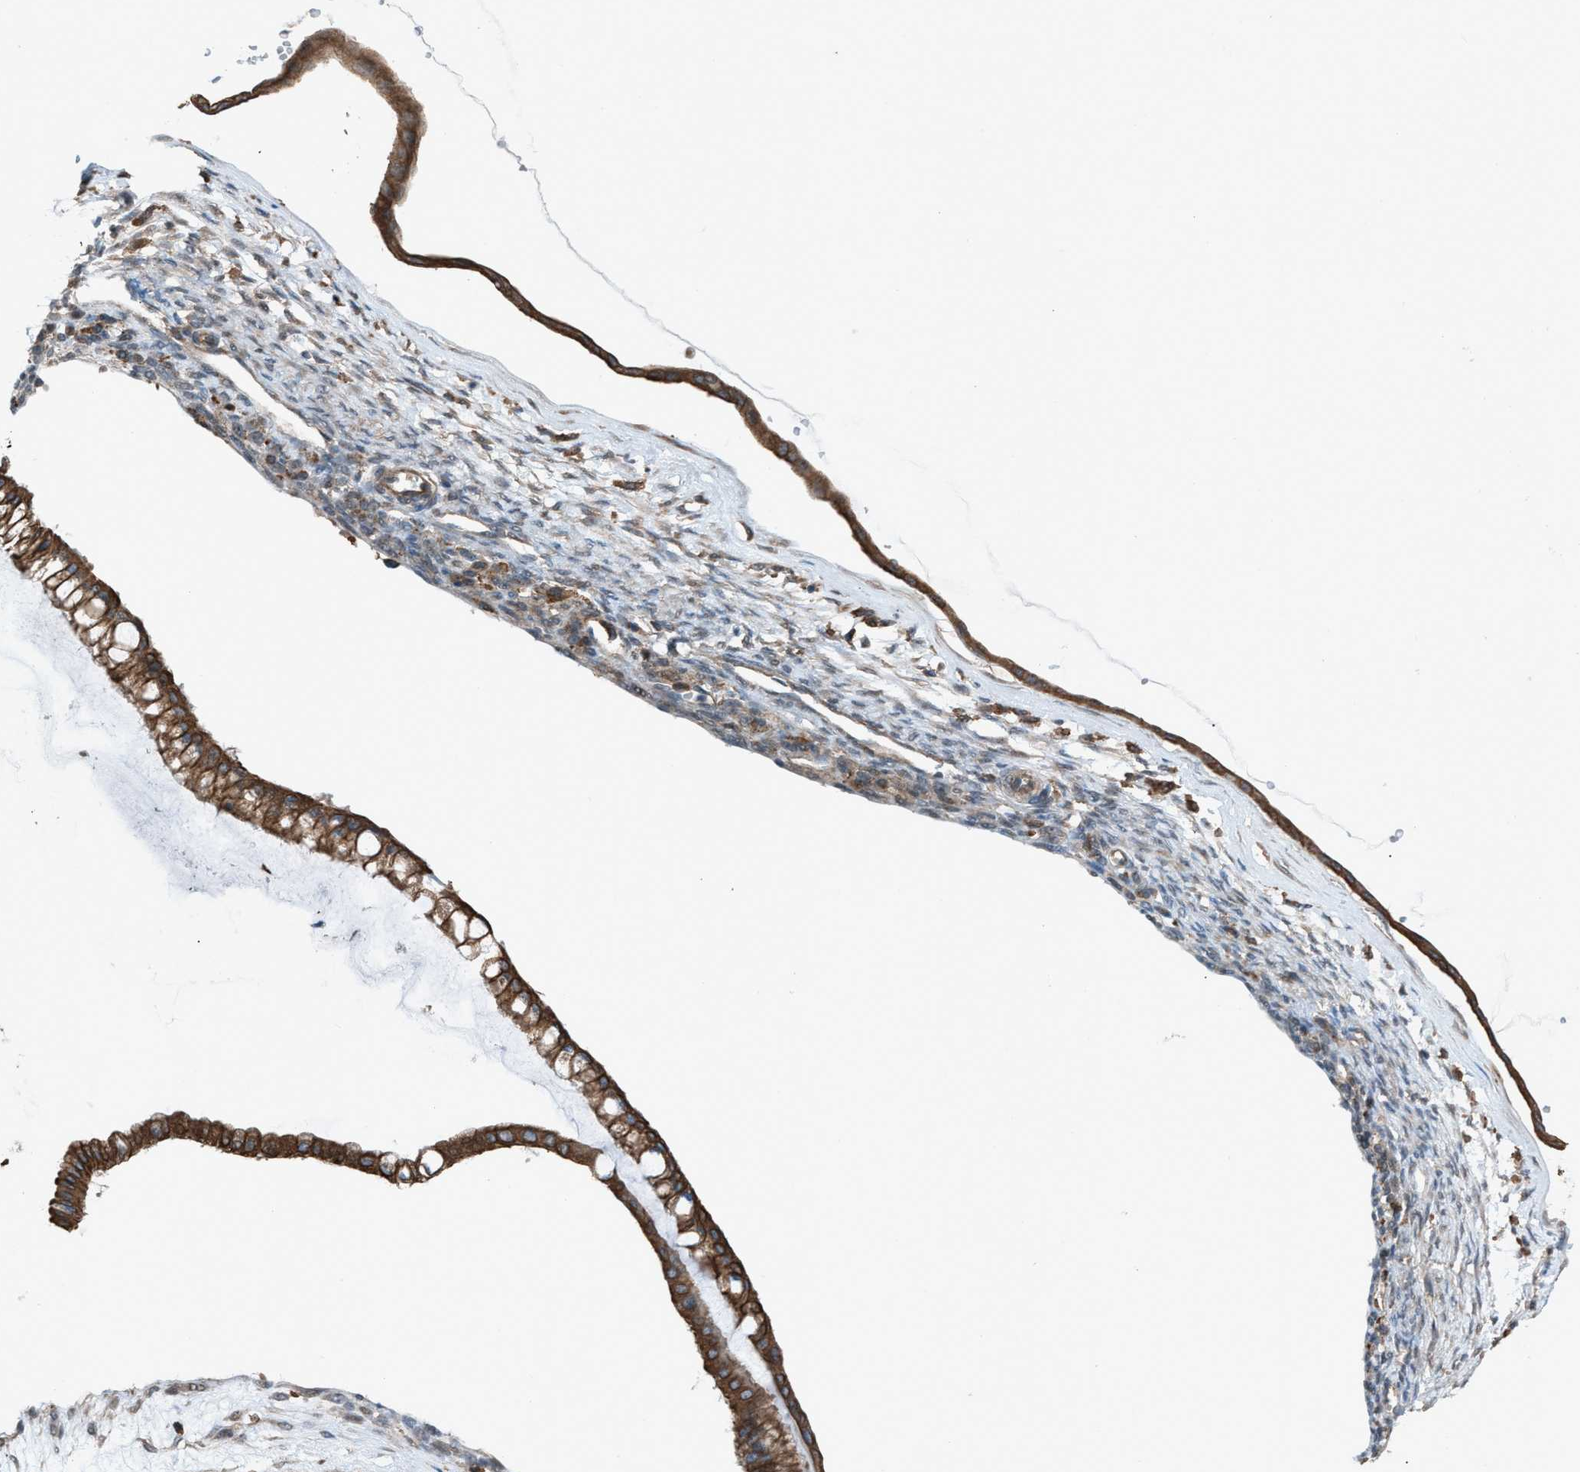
{"staining": {"intensity": "strong", "quantity": ">75%", "location": "cytoplasmic/membranous"}, "tissue": "ovarian cancer", "cell_type": "Tumor cells", "image_type": "cancer", "snomed": [{"axis": "morphology", "description": "Cystadenocarcinoma, mucinous, NOS"}, {"axis": "topography", "description": "Ovary"}], "caption": "An image of ovarian cancer stained for a protein displays strong cytoplasmic/membranous brown staining in tumor cells. (DAB (3,3'-diaminobenzidine) IHC with brightfield microscopy, high magnification).", "gene": "DYRK1A", "patient": {"sex": "female", "age": 73}}